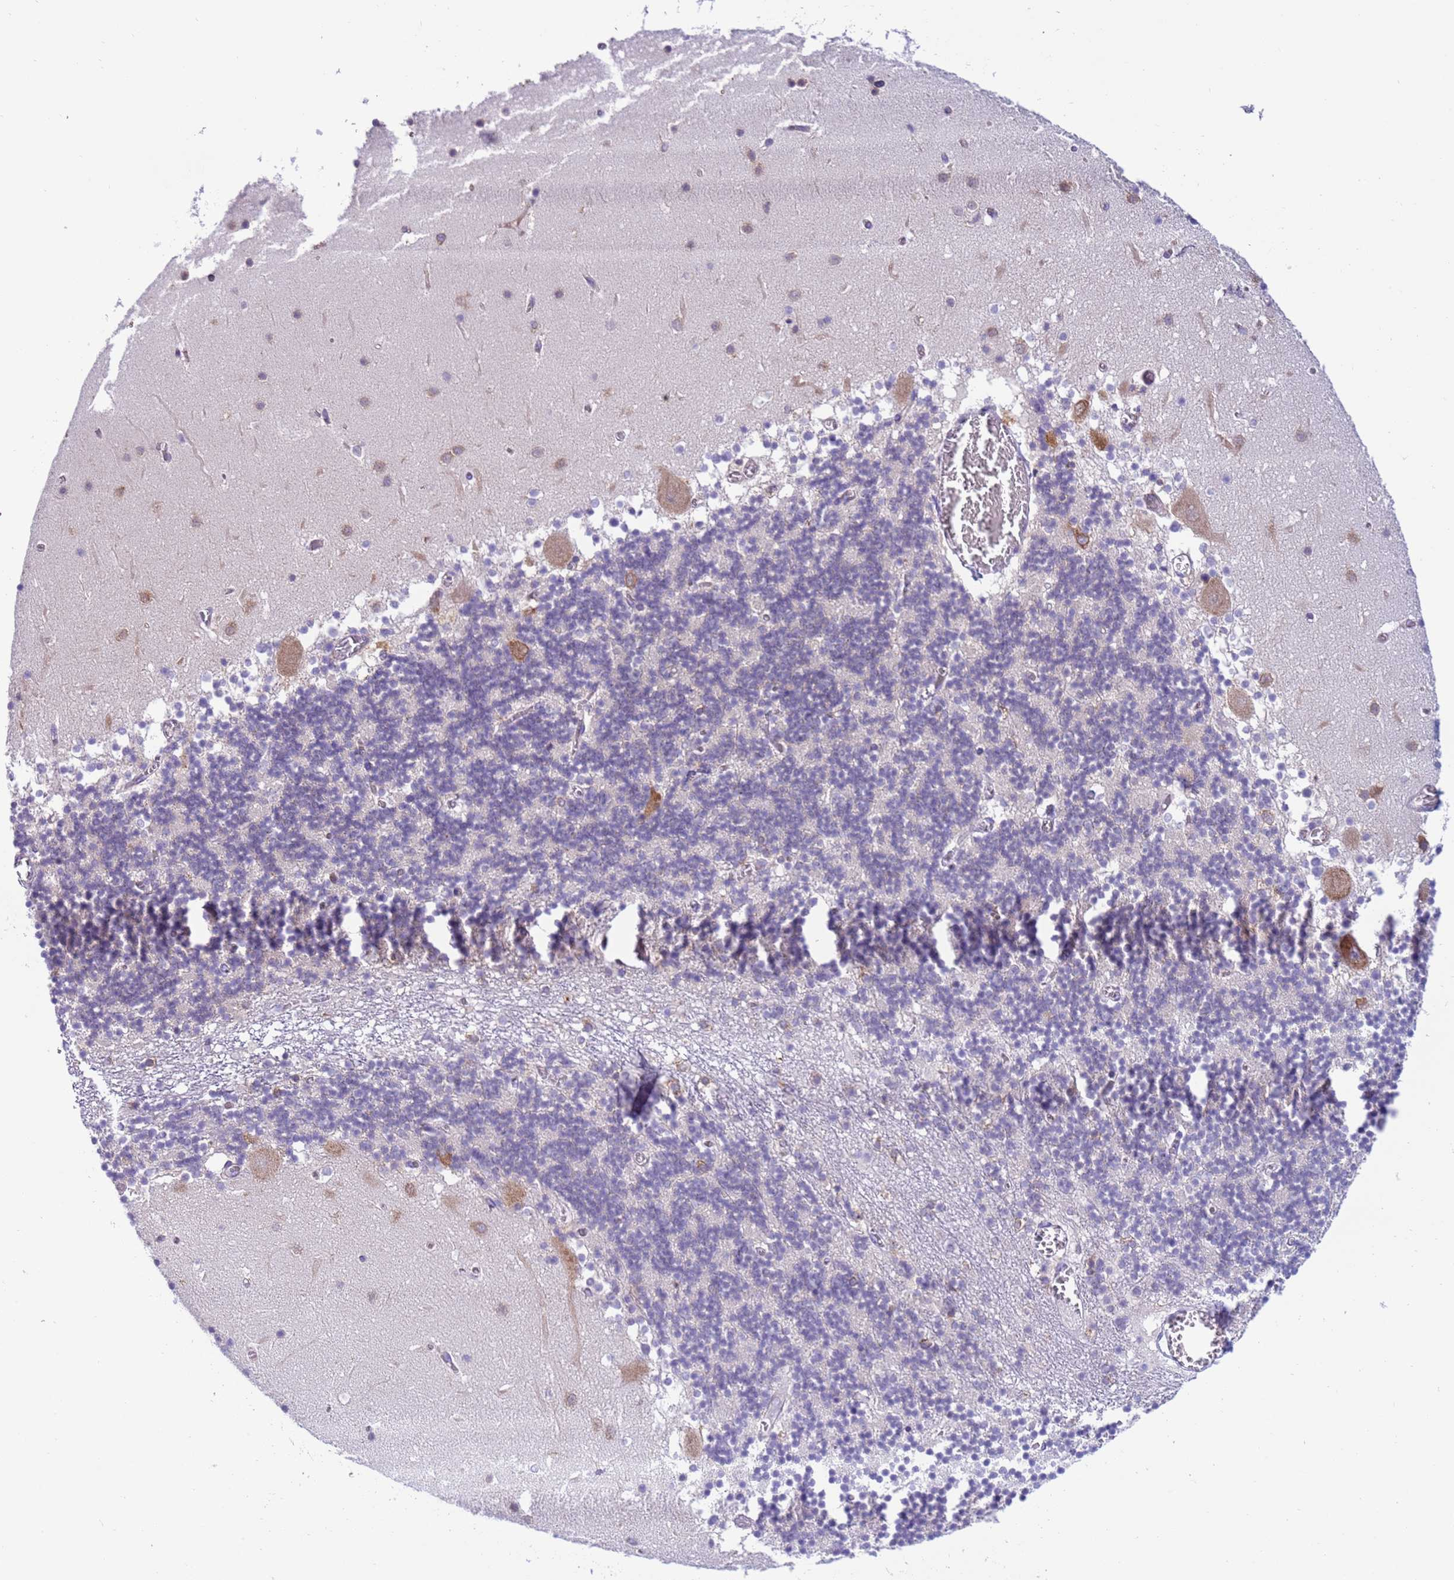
{"staining": {"intensity": "negative", "quantity": "none", "location": "none"}, "tissue": "cerebellum", "cell_type": "Cells in granular layer", "image_type": "normal", "snomed": [{"axis": "morphology", "description": "Normal tissue, NOS"}, {"axis": "topography", "description": "Cerebellum"}], "caption": "A photomicrograph of cerebellum stained for a protein shows no brown staining in cells in granular layer.", "gene": "VARS1", "patient": {"sex": "female", "age": 28}}